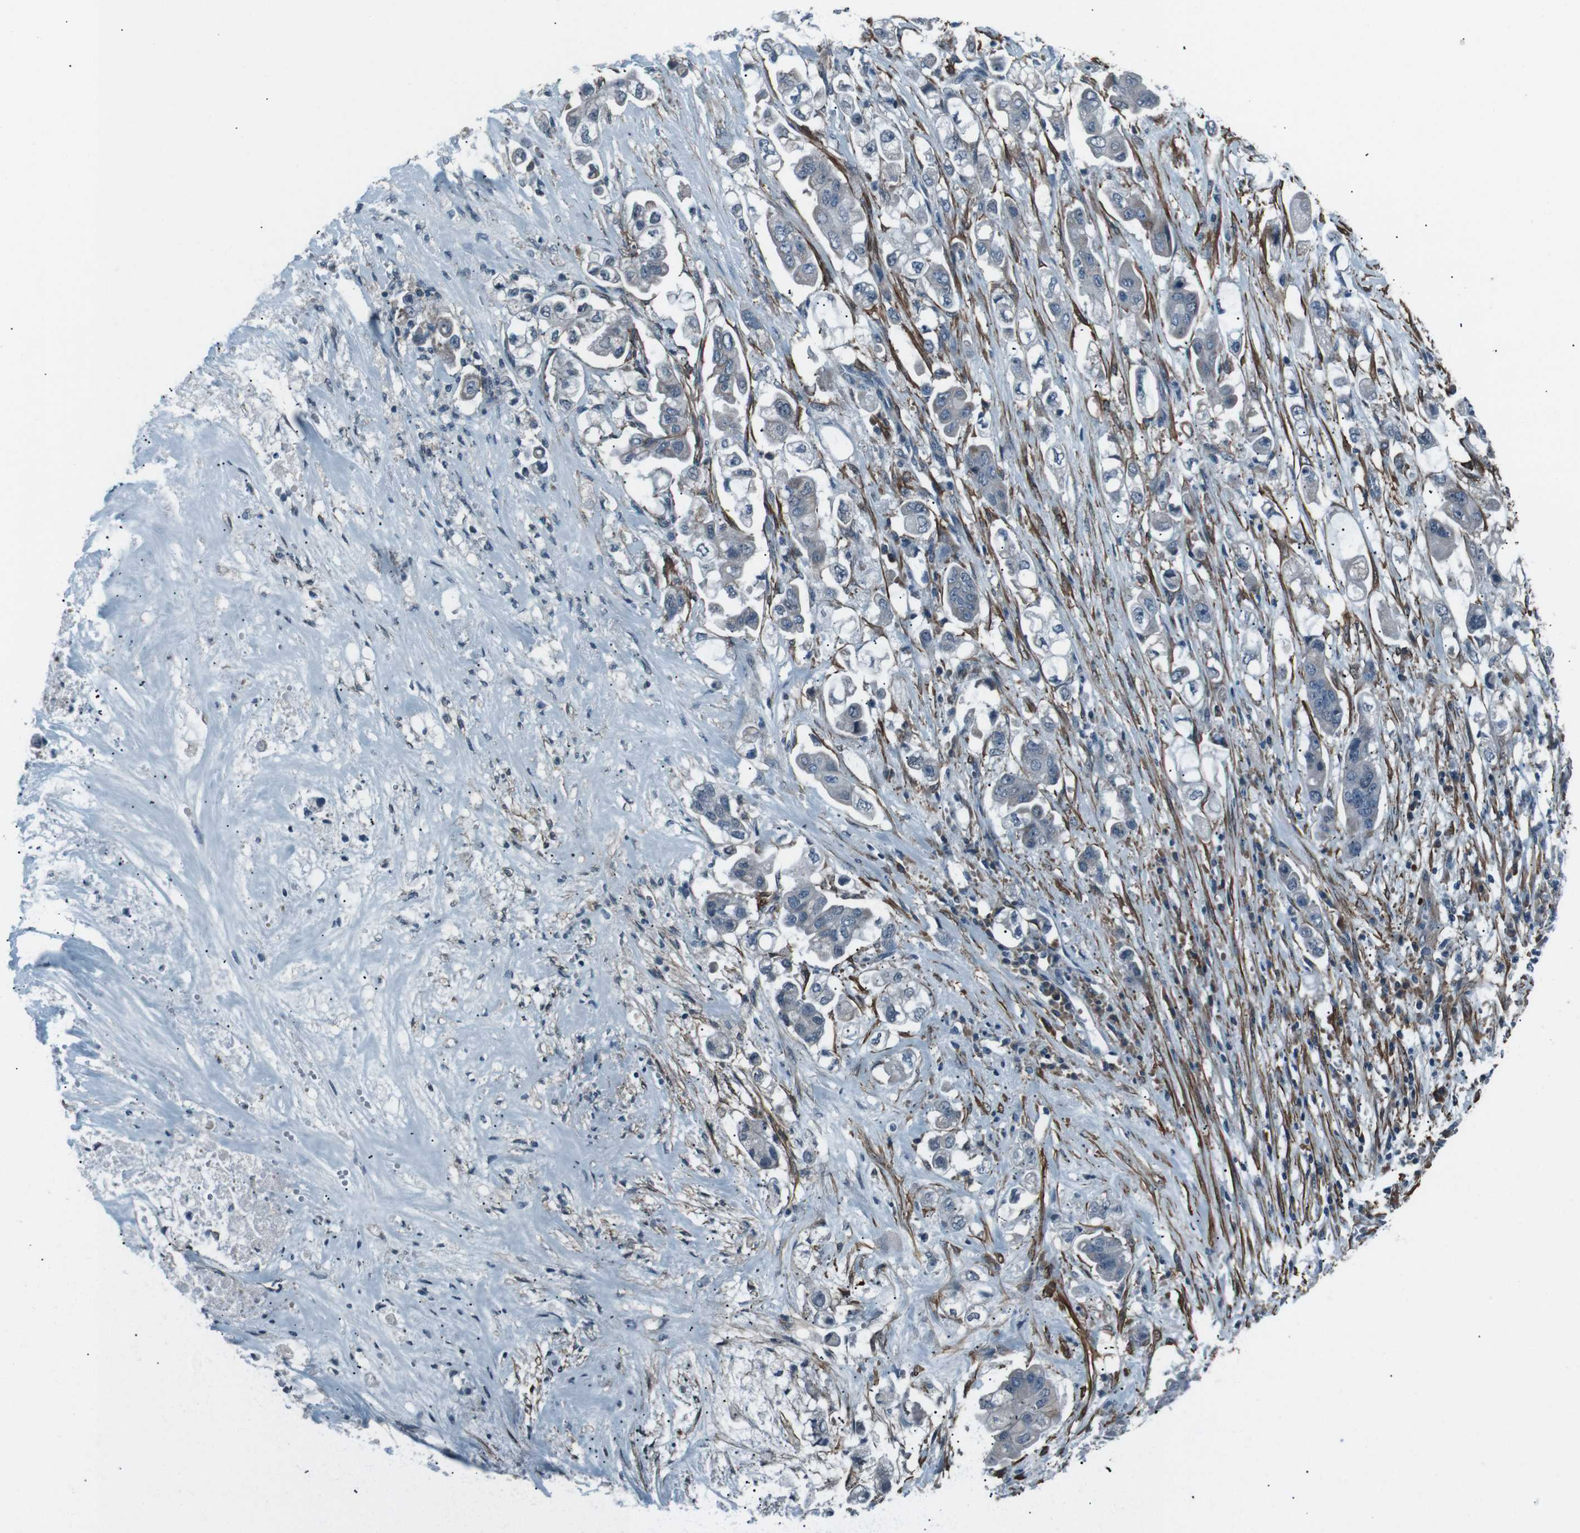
{"staining": {"intensity": "negative", "quantity": "none", "location": "none"}, "tissue": "stomach cancer", "cell_type": "Tumor cells", "image_type": "cancer", "snomed": [{"axis": "morphology", "description": "Adenocarcinoma, NOS"}, {"axis": "topography", "description": "Stomach"}], "caption": "This is a image of immunohistochemistry staining of stomach cancer (adenocarcinoma), which shows no expression in tumor cells. (DAB (3,3'-diaminobenzidine) immunohistochemistry (IHC) with hematoxylin counter stain).", "gene": "PDLIM5", "patient": {"sex": "male", "age": 62}}